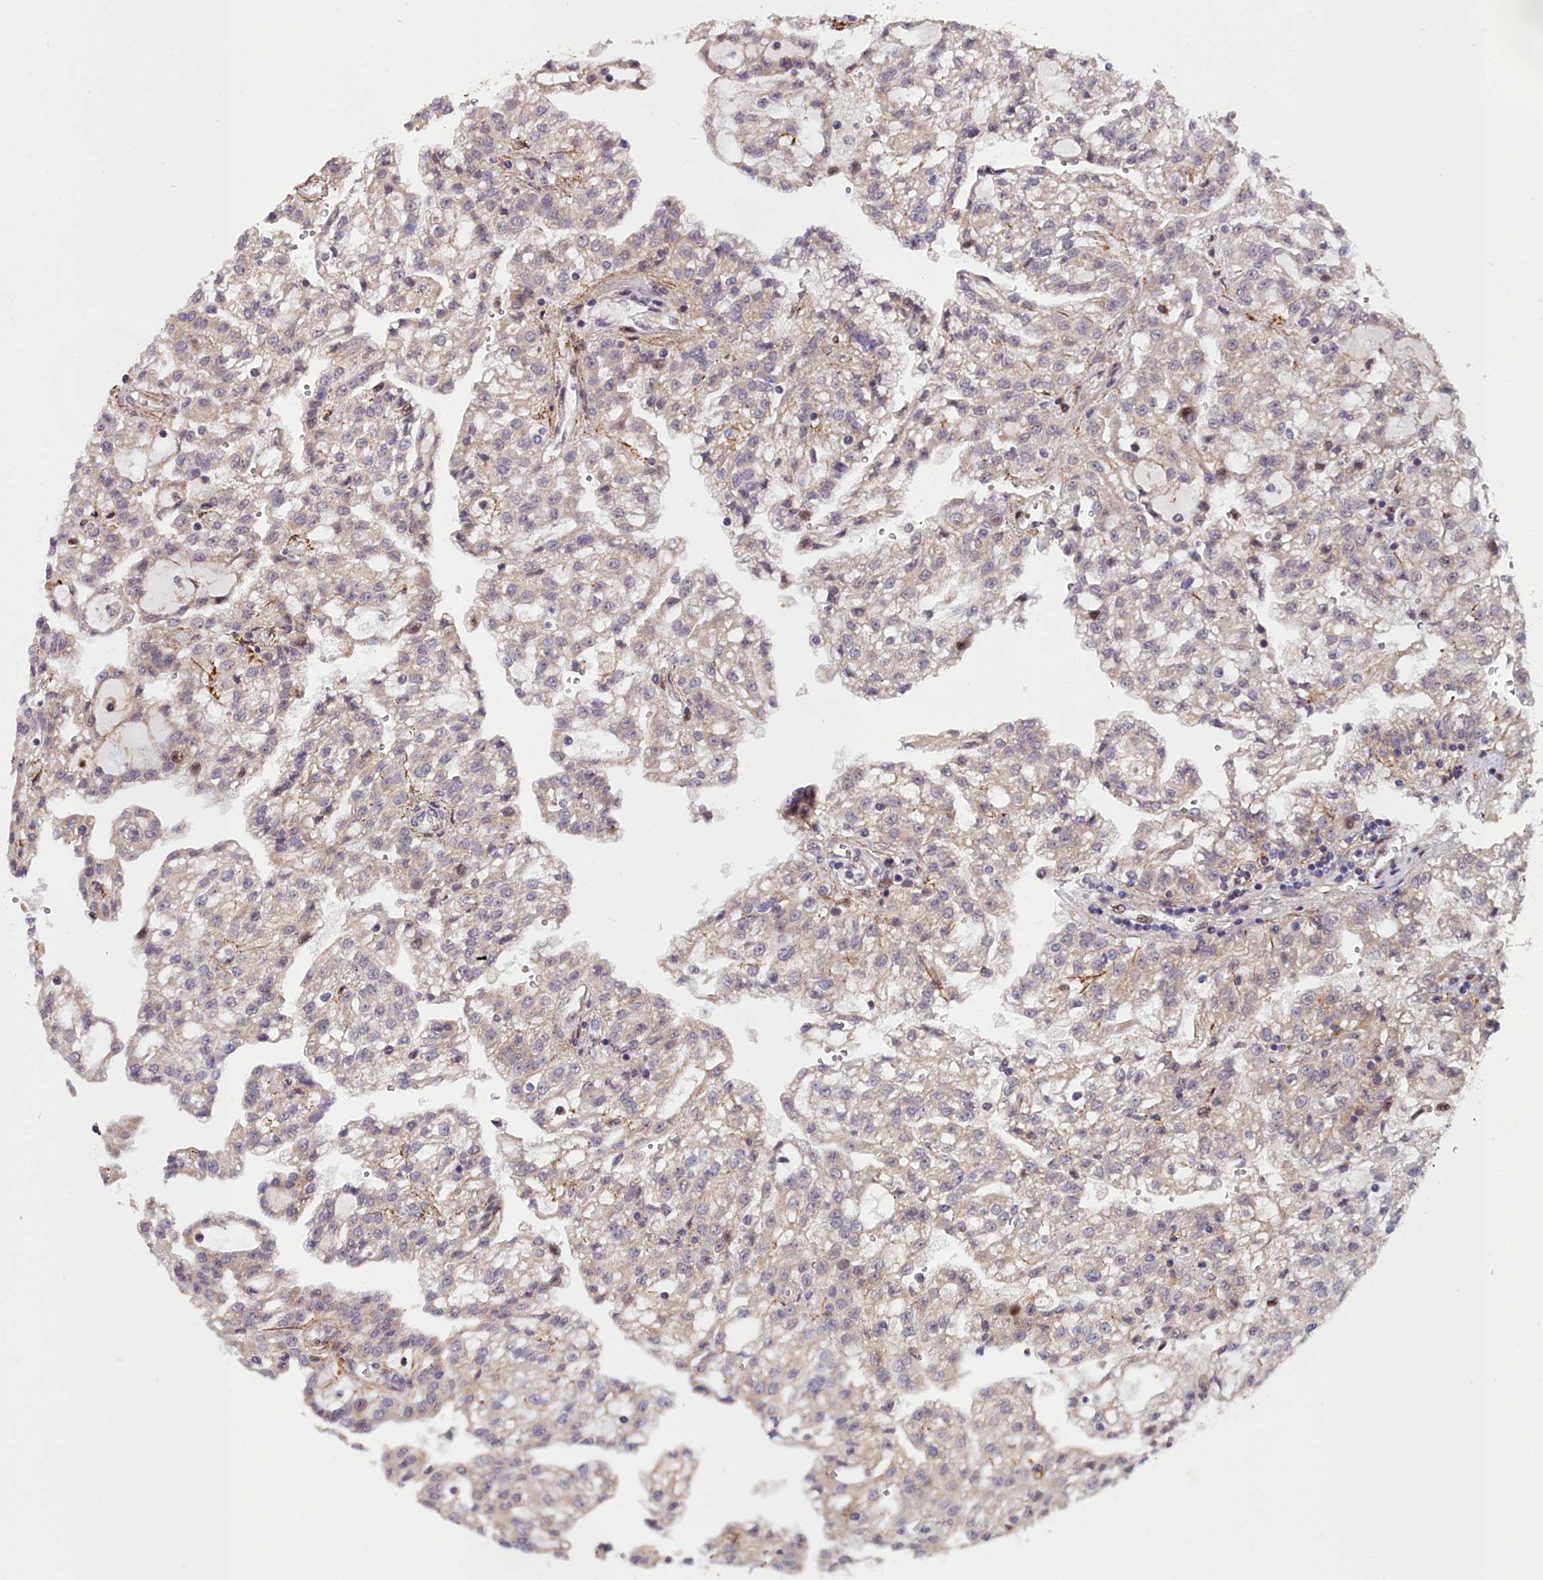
{"staining": {"intensity": "negative", "quantity": "none", "location": "none"}, "tissue": "renal cancer", "cell_type": "Tumor cells", "image_type": "cancer", "snomed": [{"axis": "morphology", "description": "Adenocarcinoma, NOS"}, {"axis": "topography", "description": "Kidney"}], "caption": "Tumor cells are negative for protein expression in human renal cancer. Brightfield microscopy of immunohistochemistry (IHC) stained with DAB (brown) and hematoxylin (blue), captured at high magnification.", "gene": "MRPS11", "patient": {"sex": "male", "age": 63}}